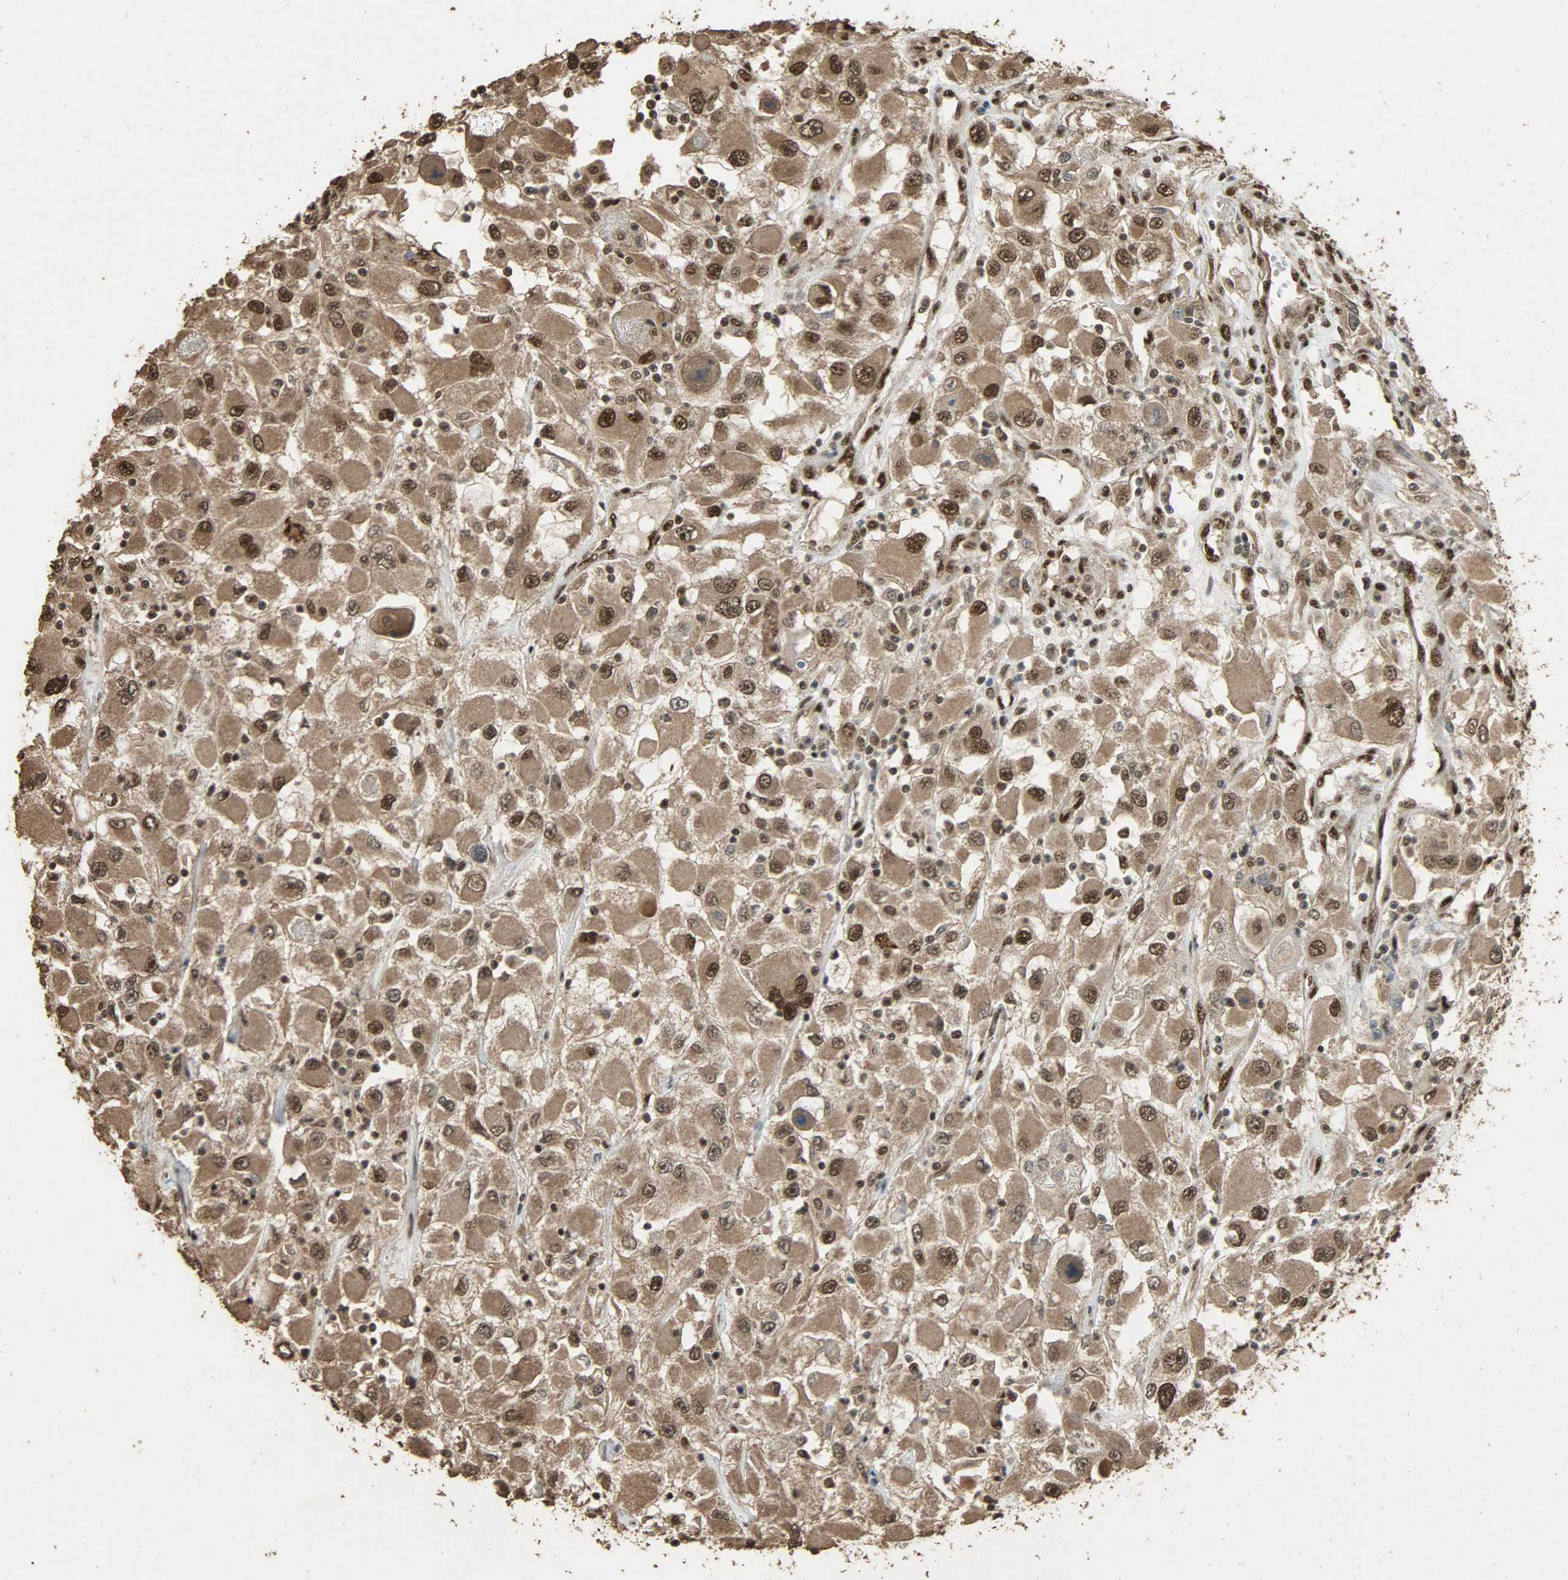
{"staining": {"intensity": "moderate", "quantity": ">75%", "location": "nuclear"}, "tissue": "renal cancer", "cell_type": "Tumor cells", "image_type": "cancer", "snomed": [{"axis": "morphology", "description": "Adenocarcinoma, NOS"}, {"axis": "topography", "description": "Kidney"}], "caption": "Renal adenocarcinoma stained with a brown dye demonstrates moderate nuclear positive staining in about >75% of tumor cells.", "gene": "CCNT2", "patient": {"sex": "female", "age": 52}}